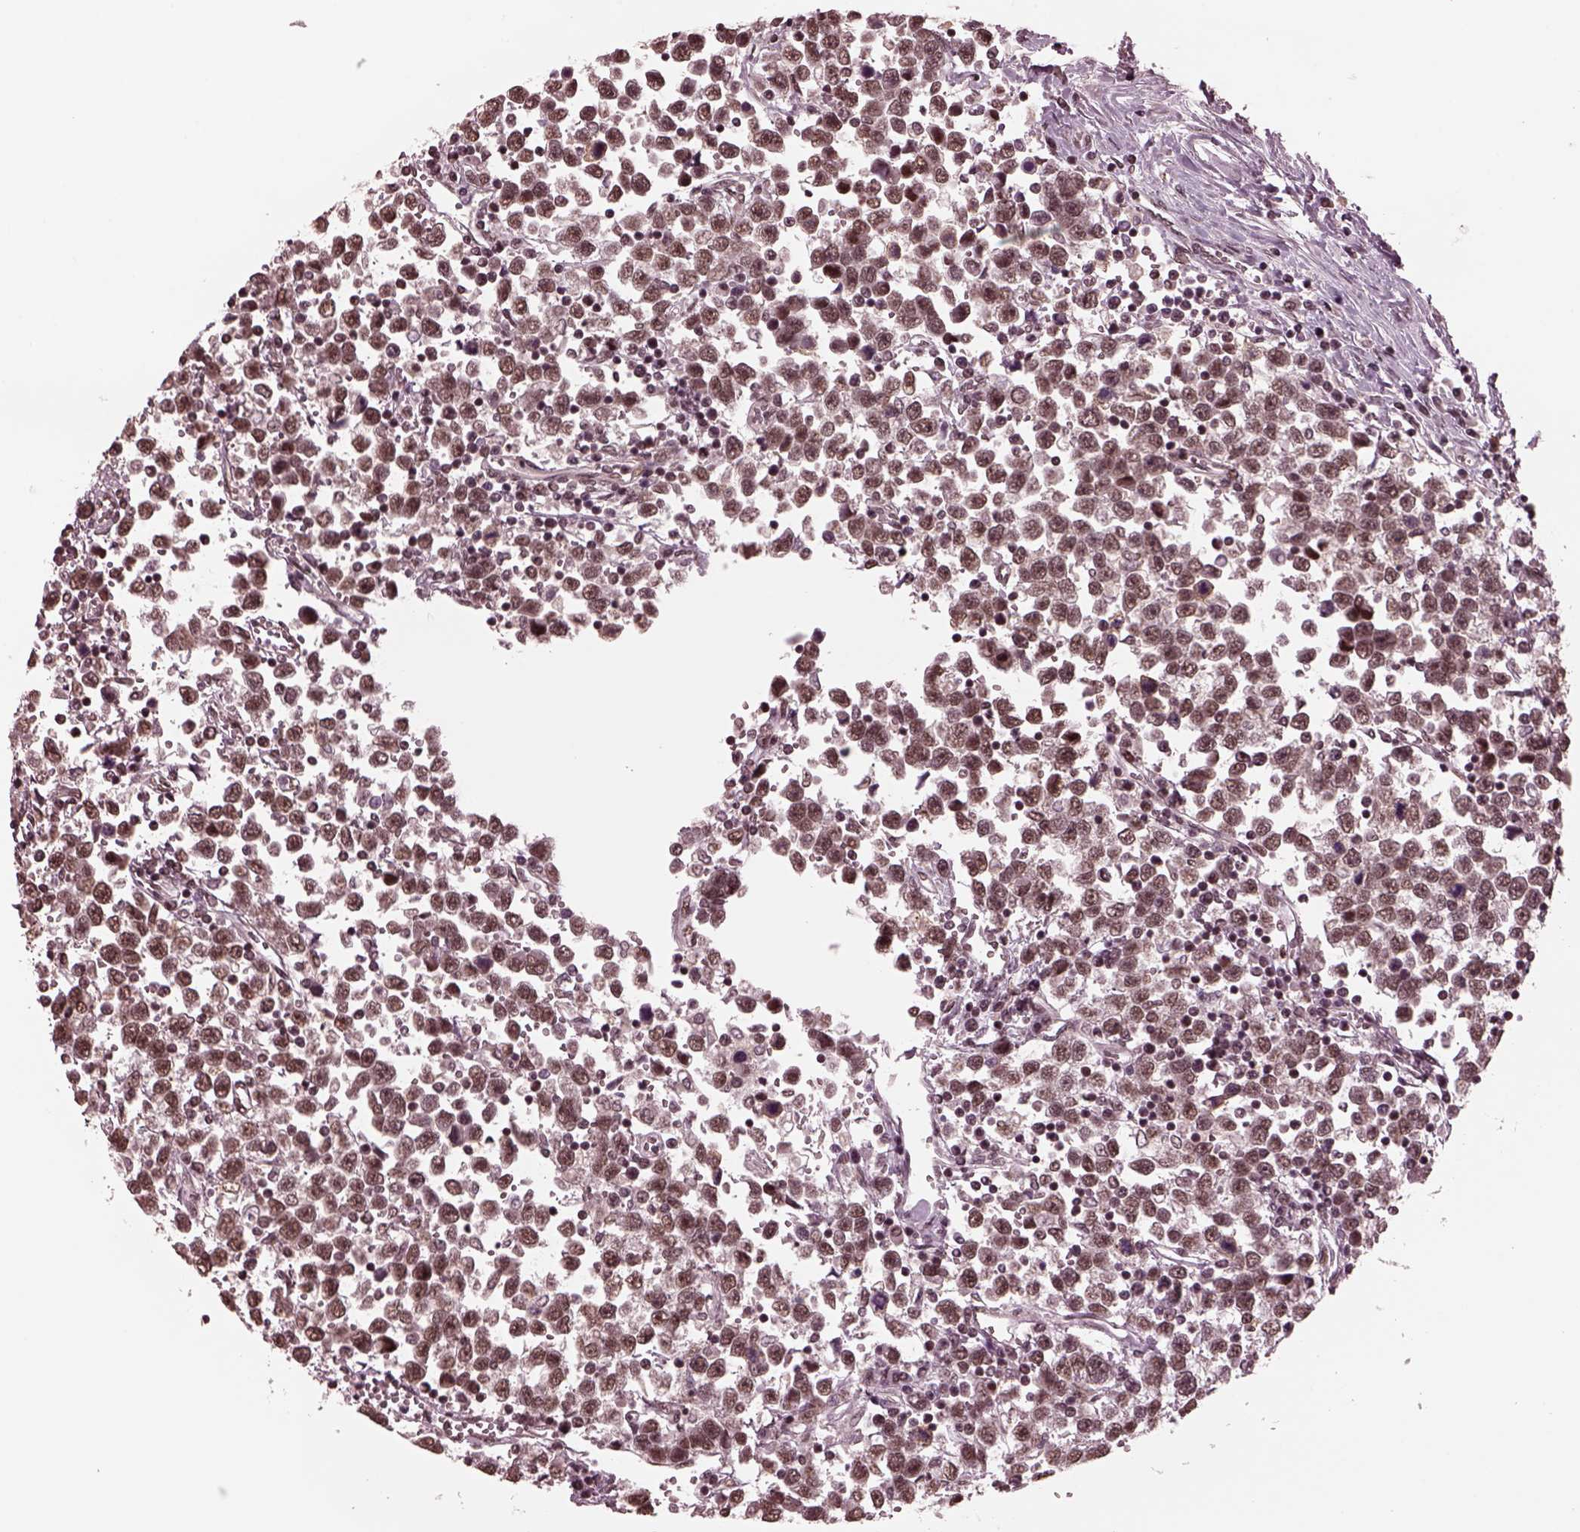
{"staining": {"intensity": "weak", "quantity": ">75%", "location": "nuclear"}, "tissue": "testis cancer", "cell_type": "Tumor cells", "image_type": "cancer", "snomed": [{"axis": "morphology", "description": "Seminoma, NOS"}, {"axis": "topography", "description": "Testis"}], "caption": "Protein expression analysis of human testis seminoma reveals weak nuclear positivity in about >75% of tumor cells. (DAB = brown stain, brightfield microscopy at high magnification).", "gene": "NAP1L5", "patient": {"sex": "male", "age": 34}}